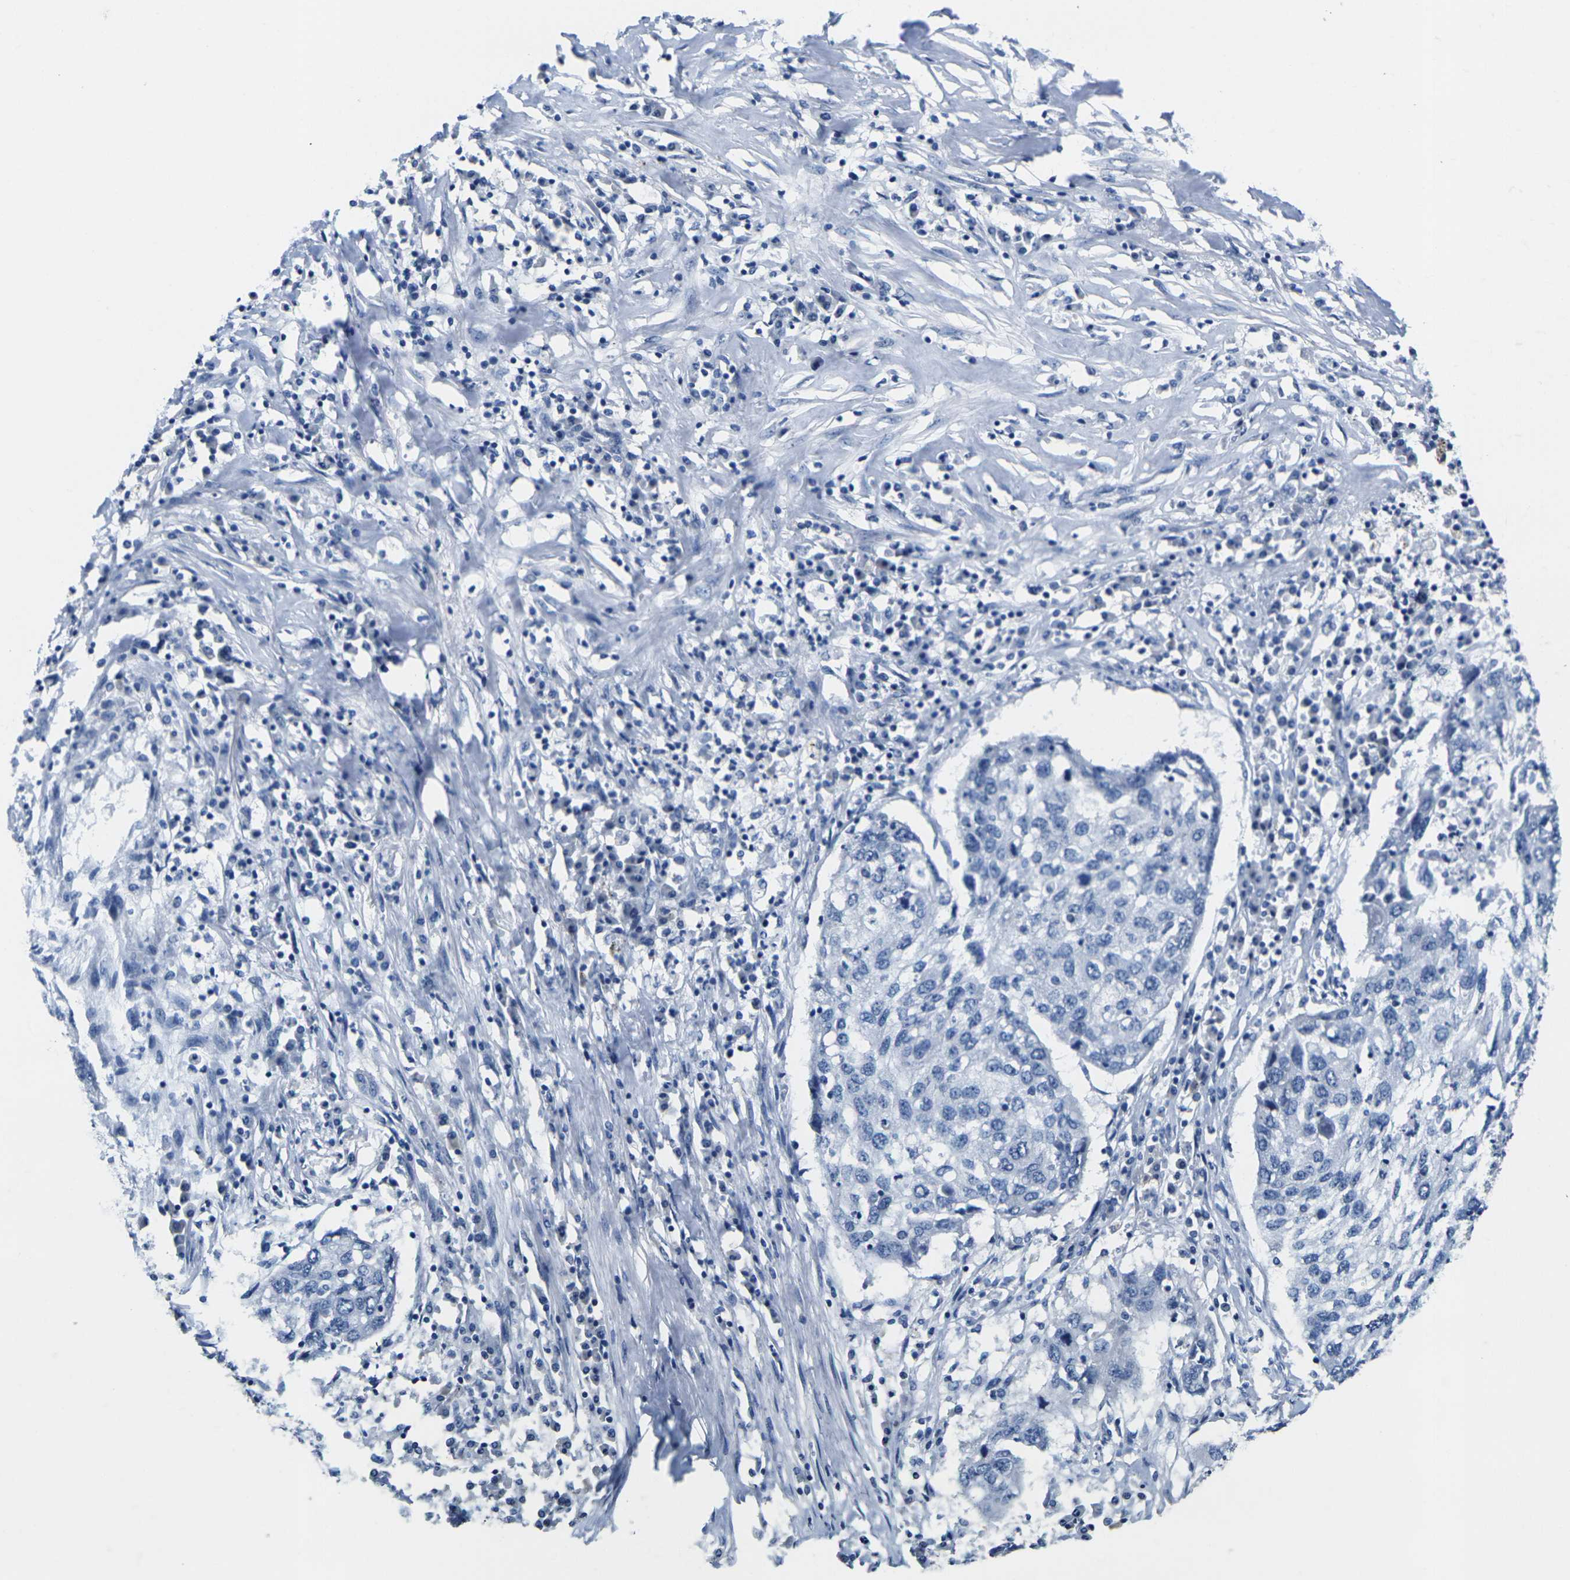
{"staining": {"intensity": "negative", "quantity": "none", "location": "none"}, "tissue": "lung cancer", "cell_type": "Tumor cells", "image_type": "cancer", "snomed": [{"axis": "morphology", "description": "Squamous cell carcinoma, NOS"}, {"axis": "topography", "description": "Lung"}], "caption": "Immunohistochemistry (IHC) photomicrograph of neoplastic tissue: human lung cancer stained with DAB (3,3'-diaminobenzidine) demonstrates no significant protein expression in tumor cells.", "gene": "NOCT", "patient": {"sex": "female", "age": 63}}